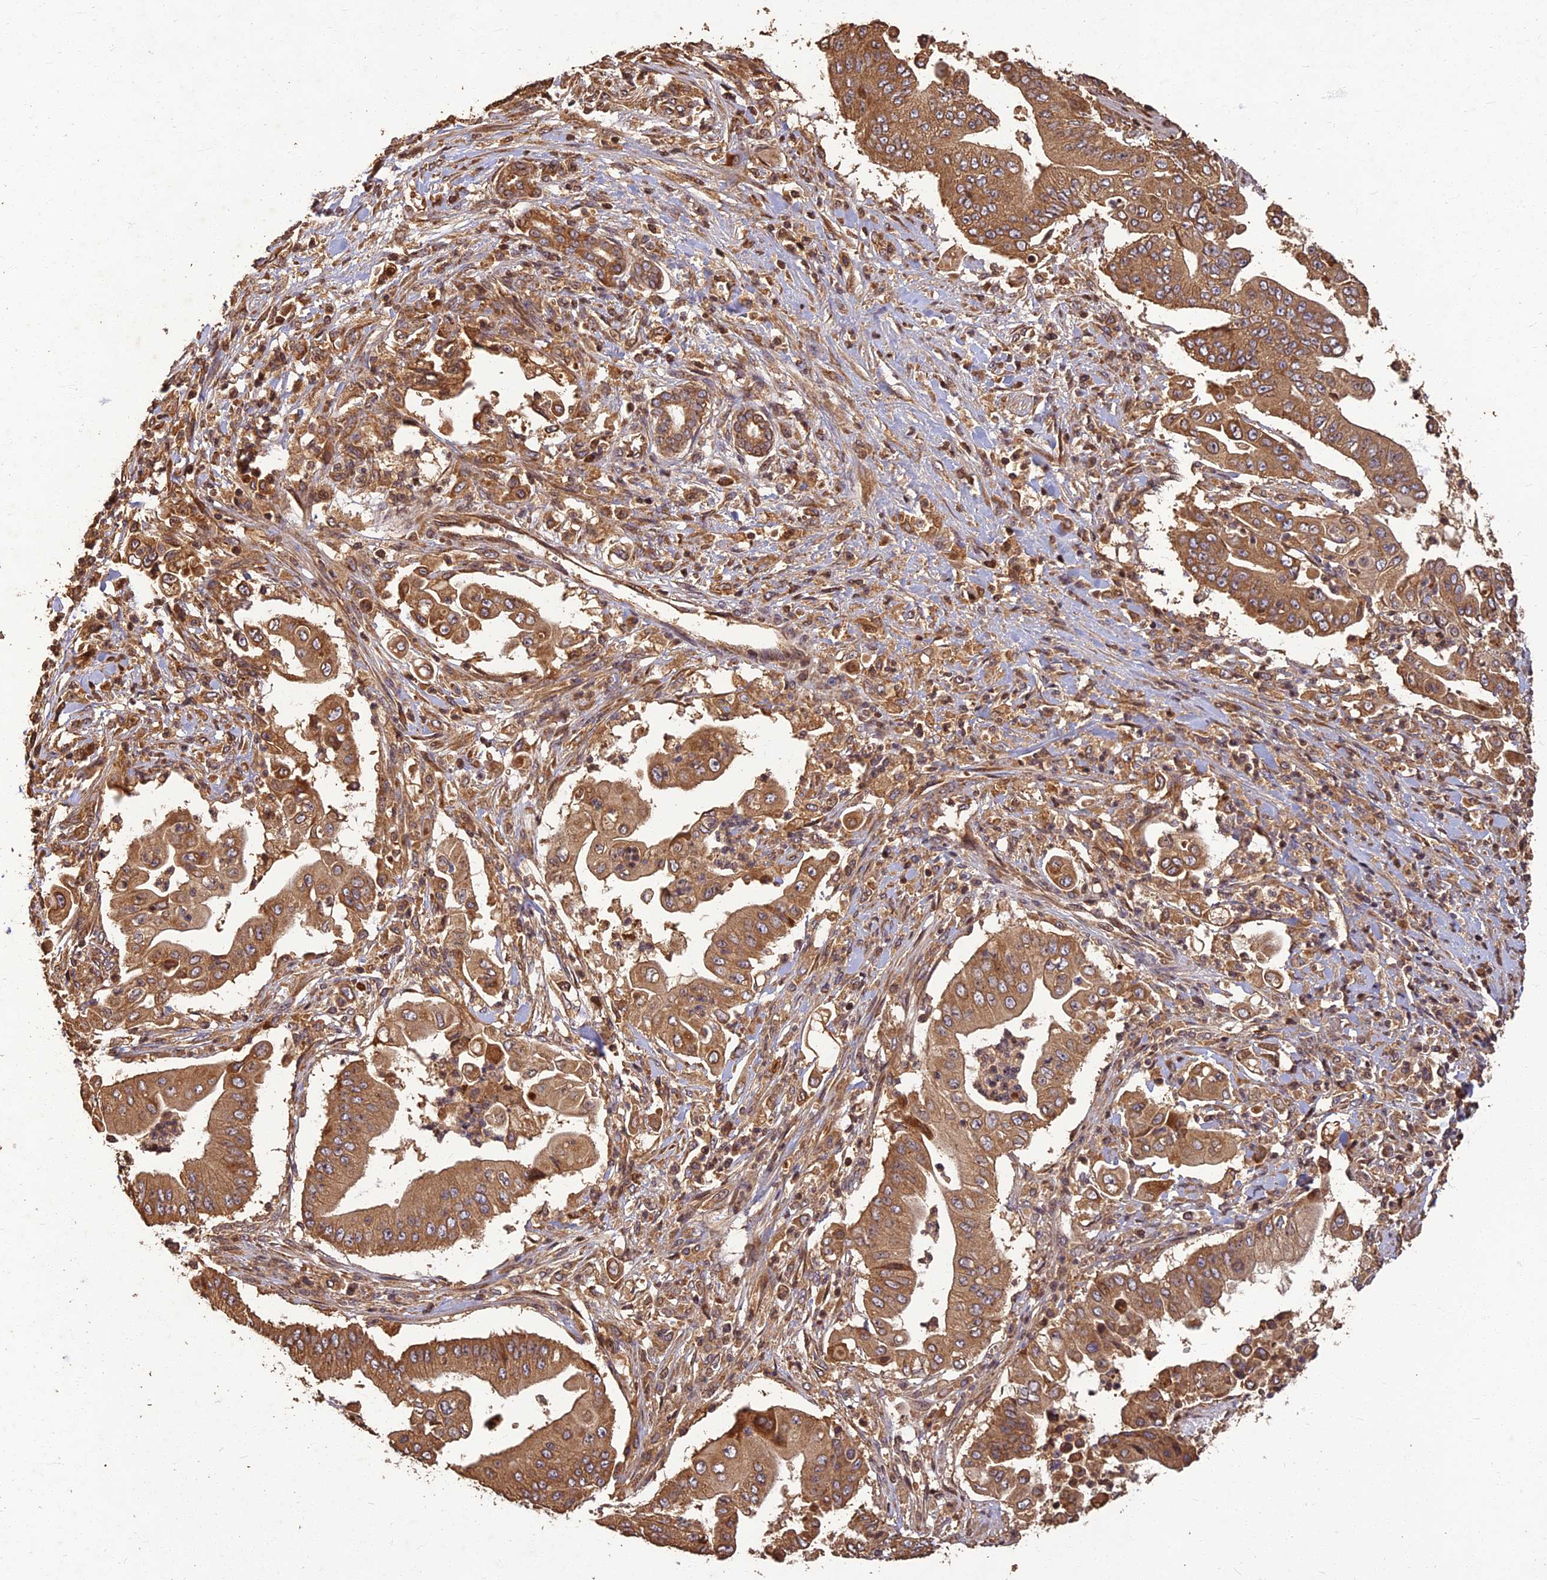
{"staining": {"intensity": "moderate", "quantity": ">75%", "location": "cytoplasmic/membranous"}, "tissue": "pancreatic cancer", "cell_type": "Tumor cells", "image_type": "cancer", "snomed": [{"axis": "morphology", "description": "Adenocarcinoma, NOS"}, {"axis": "topography", "description": "Pancreas"}], "caption": "Protein staining reveals moderate cytoplasmic/membranous expression in about >75% of tumor cells in pancreatic adenocarcinoma.", "gene": "CORO1C", "patient": {"sex": "female", "age": 77}}